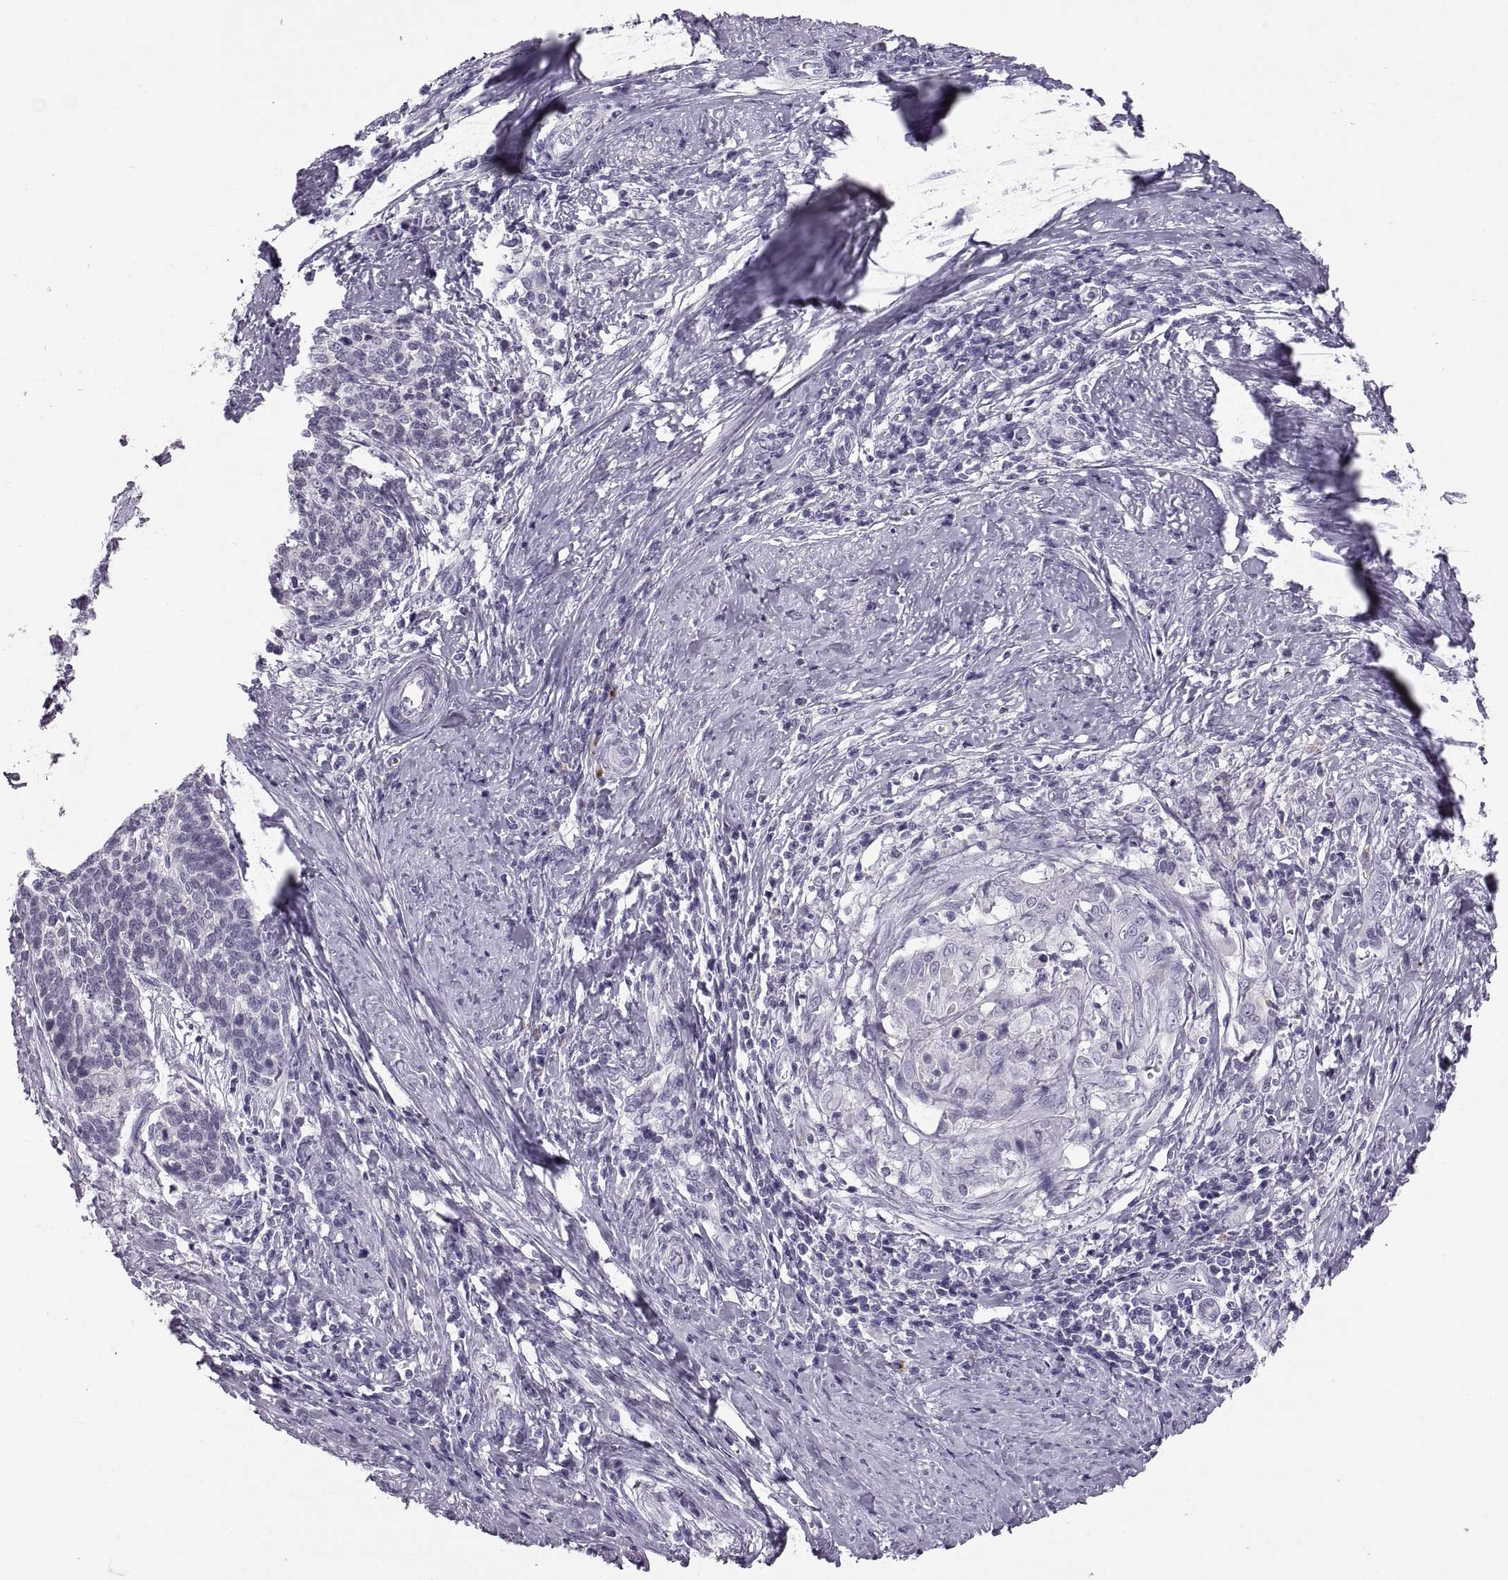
{"staining": {"intensity": "negative", "quantity": "none", "location": "none"}, "tissue": "cervical cancer", "cell_type": "Tumor cells", "image_type": "cancer", "snomed": [{"axis": "morphology", "description": "Squamous cell carcinoma, NOS"}, {"axis": "topography", "description": "Cervix"}], "caption": "DAB immunohistochemical staining of cervical squamous cell carcinoma exhibits no significant staining in tumor cells.", "gene": "QRICH2", "patient": {"sex": "female", "age": 39}}